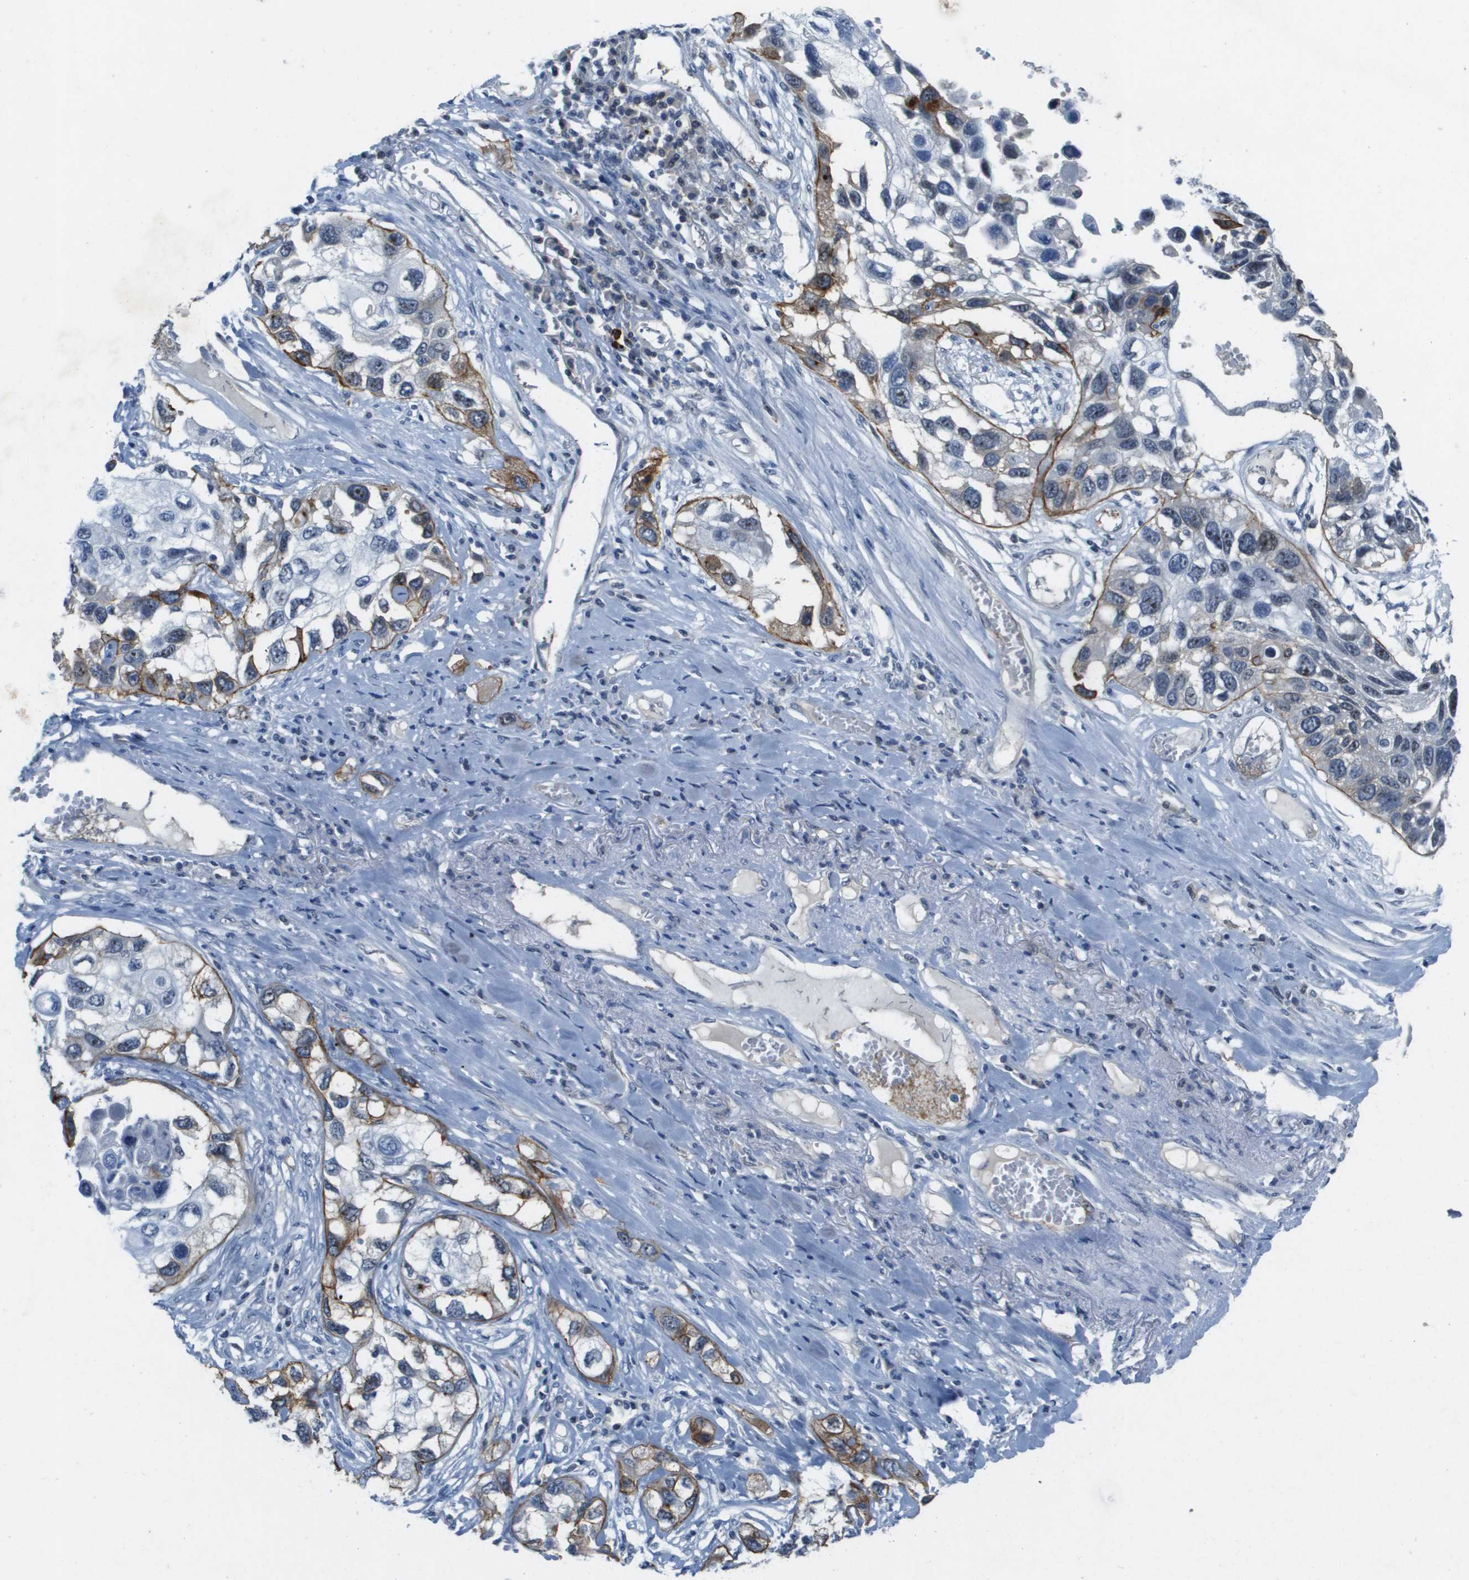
{"staining": {"intensity": "moderate", "quantity": "<25%", "location": "cytoplasmic/membranous"}, "tissue": "lung cancer", "cell_type": "Tumor cells", "image_type": "cancer", "snomed": [{"axis": "morphology", "description": "Squamous cell carcinoma, NOS"}, {"axis": "topography", "description": "Lung"}], "caption": "The photomicrograph exhibits immunohistochemical staining of lung squamous cell carcinoma. There is moderate cytoplasmic/membranous positivity is appreciated in approximately <25% of tumor cells.", "gene": "ITGA6", "patient": {"sex": "male", "age": 71}}